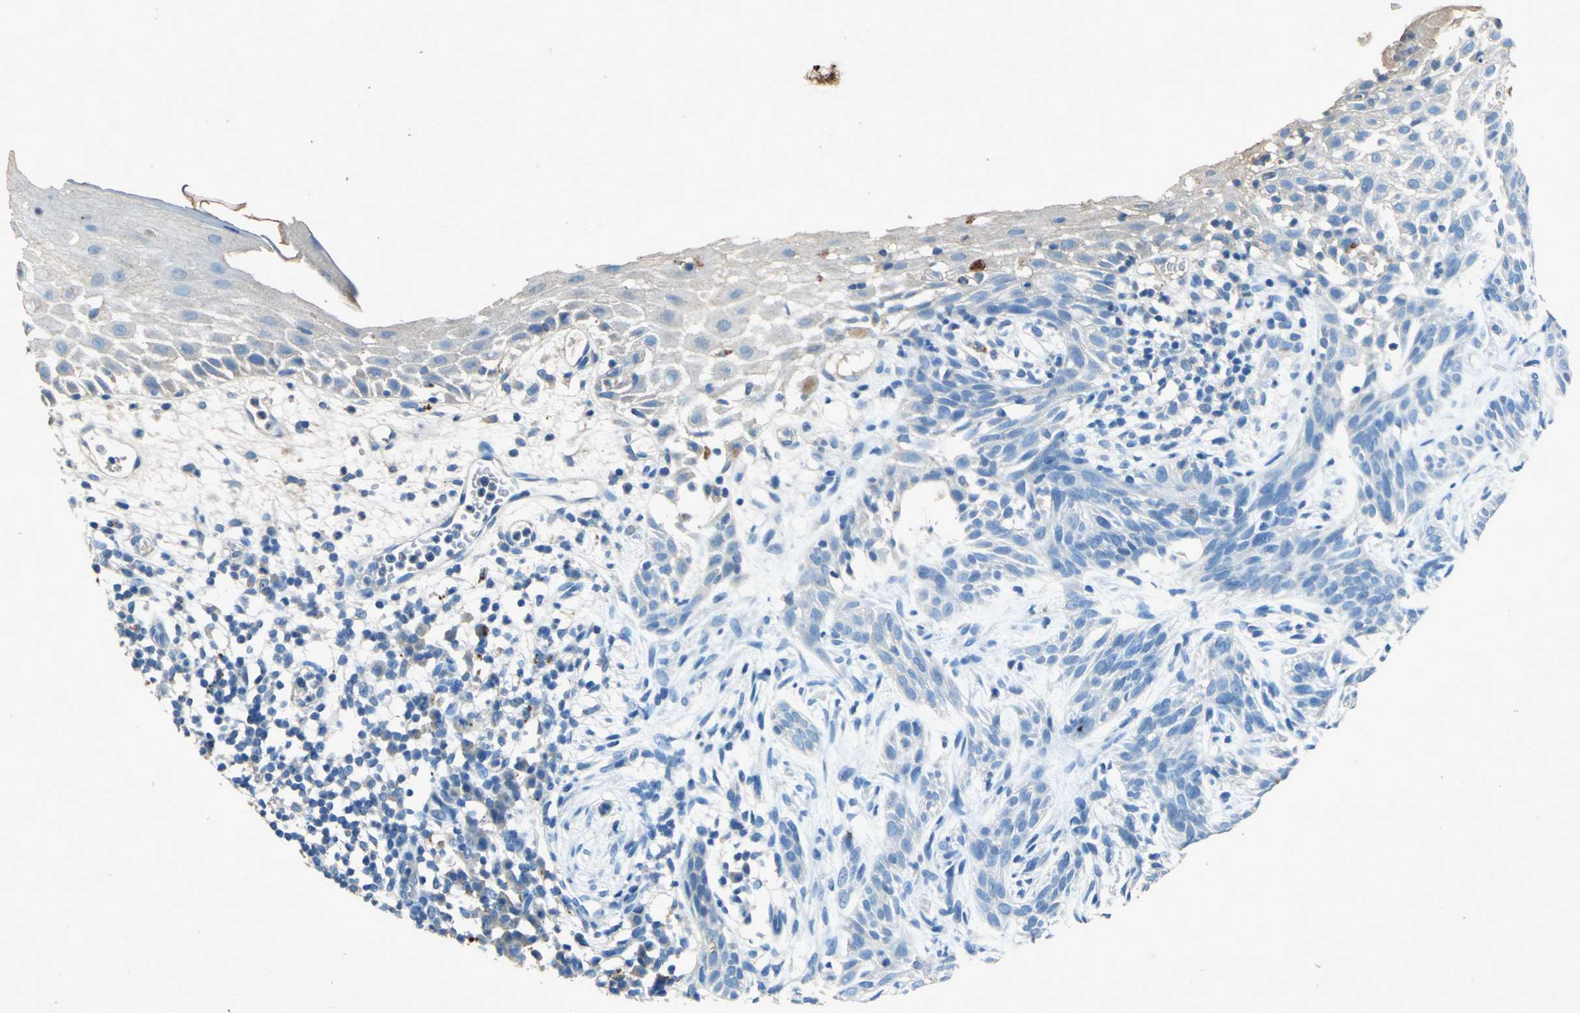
{"staining": {"intensity": "negative", "quantity": "none", "location": "none"}, "tissue": "skin cancer", "cell_type": "Tumor cells", "image_type": "cancer", "snomed": [{"axis": "morphology", "description": "Normal tissue, NOS"}, {"axis": "morphology", "description": "Basal cell carcinoma"}, {"axis": "topography", "description": "Skin"}], "caption": "Skin cancer was stained to show a protein in brown. There is no significant positivity in tumor cells.", "gene": "ADAMTS5", "patient": {"sex": "female", "age": 69}}